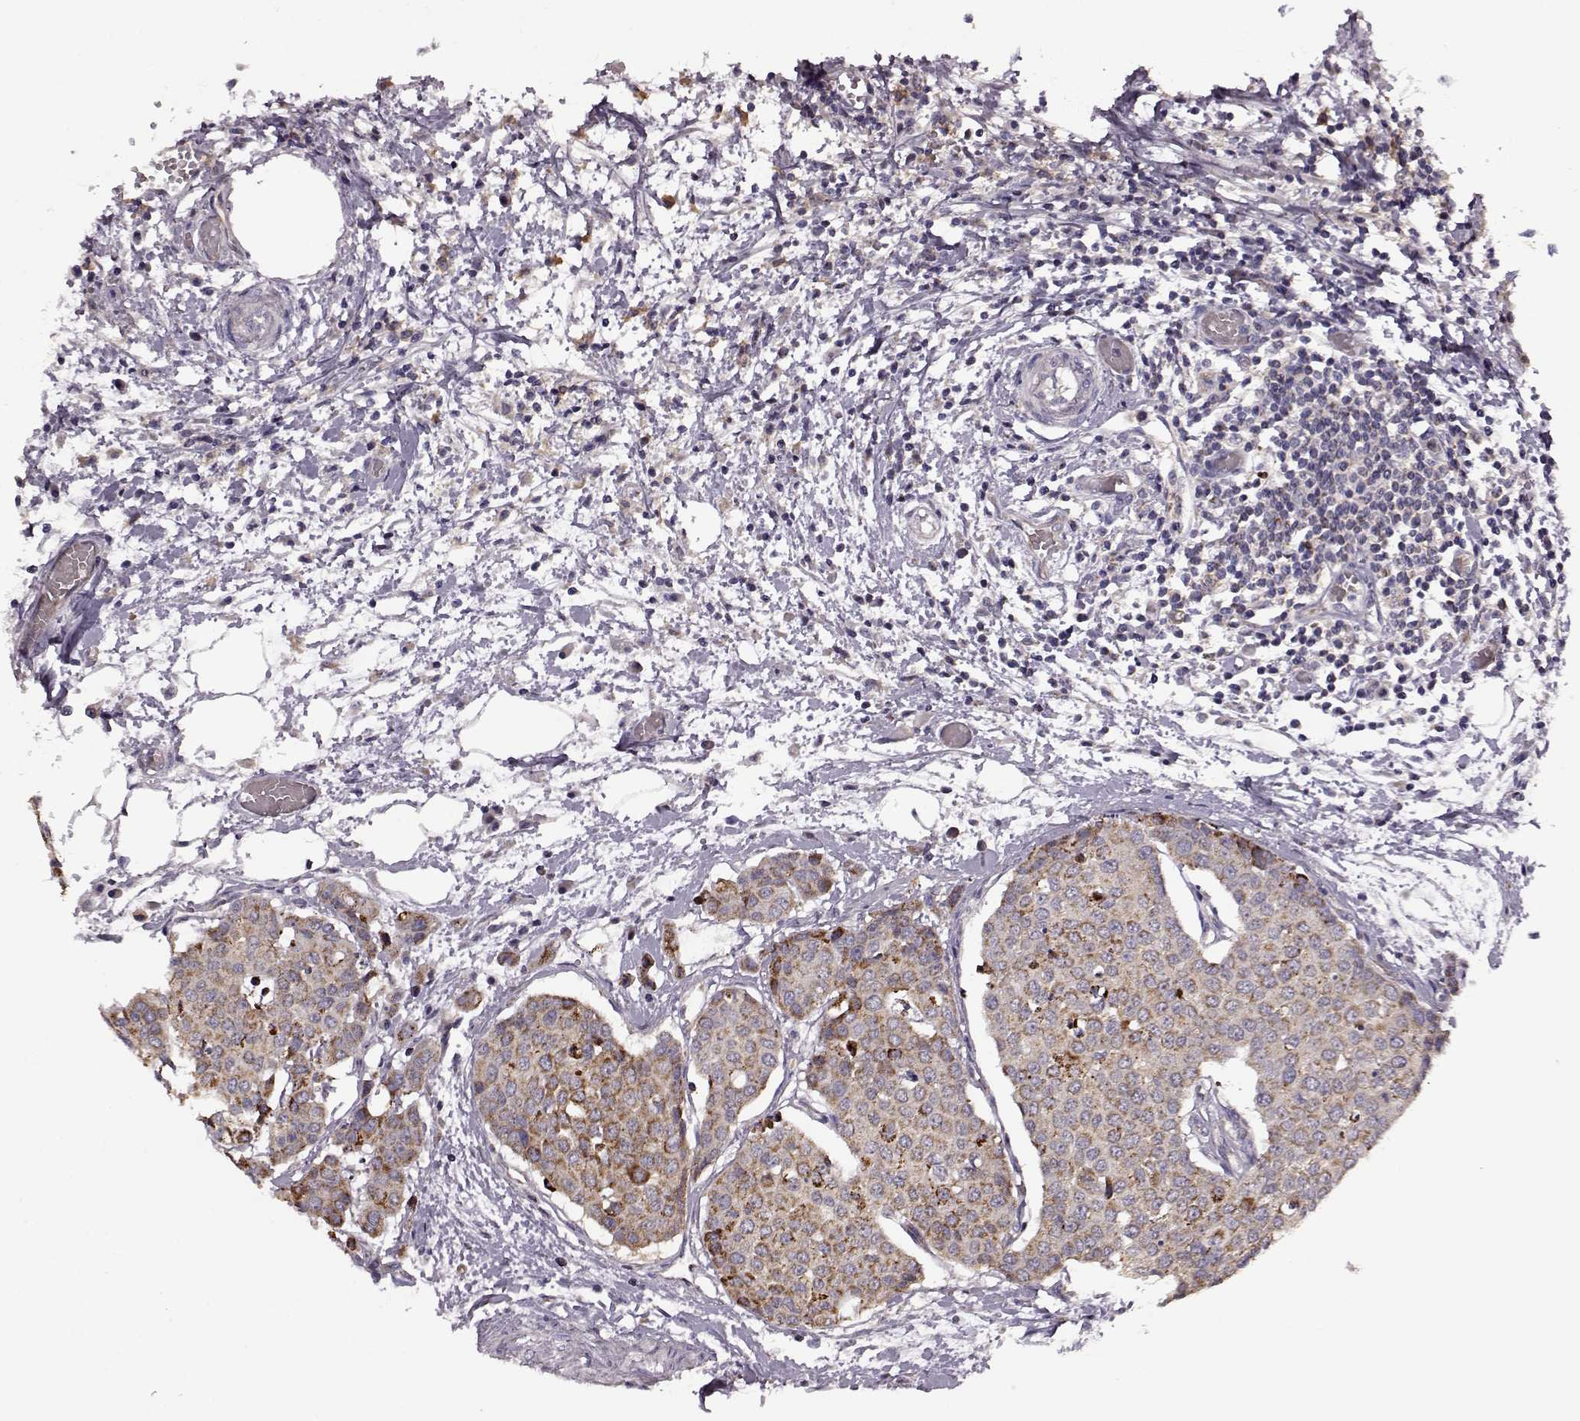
{"staining": {"intensity": "moderate", "quantity": ">75%", "location": "cytoplasmic/membranous"}, "tissue": "carcinoid", "cell_type": "Tumor cells", "image_type": "cancer", "snomed": [{"axis": "morphology", "description": "Carcinoid, malignant, NOS"}, {"axis": "topography", "description": "Colon"}], "caption": "Carcinoid (malignant) tissue displays moderate cytoplasmic/membranous positivity in approximately >75% of tumor cells", "gene": "MTSS1", "patient": {"sex": "male", "age": 81}}